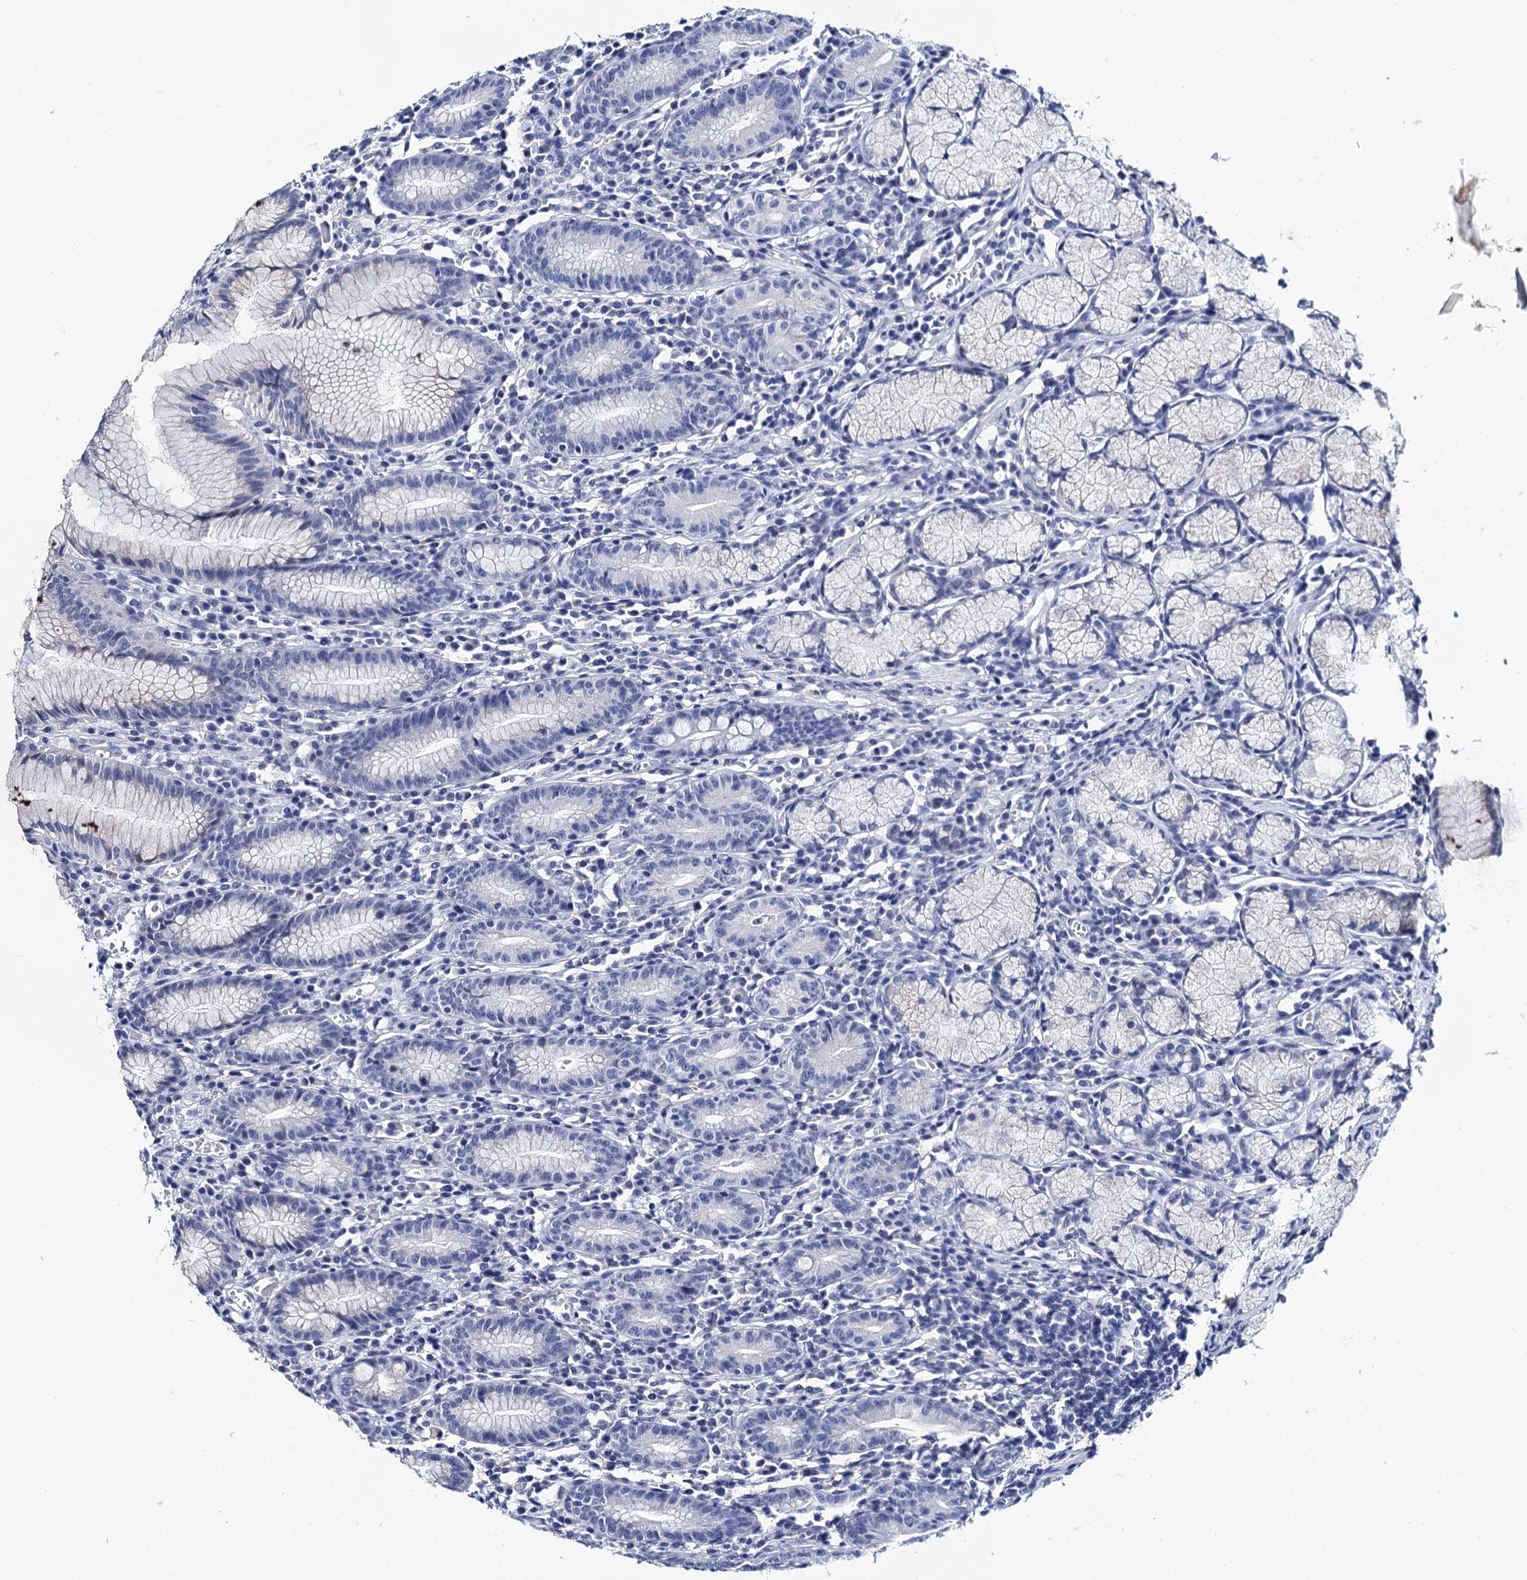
{"staining": {"intensity": "weak", "quantity": "<25%", "location": "cytoplasmic/membranous"}, "tissue": "stomach", "cell_type": "Glandular cells", "image_type": "normal", "snomed": [{"axis": "morphology", "description": "Normal tissue, NOS"}, {"axis": "topography", "description": "Stomach"}], "caption": "High power microscopy photomicrograph of an immunohistochemistry (IHC) micrograph of benign stomach, revealing no significant expression in glandular cells.", "gene": "LYPD3", "patient": {"sex": "male", "age": 55}}